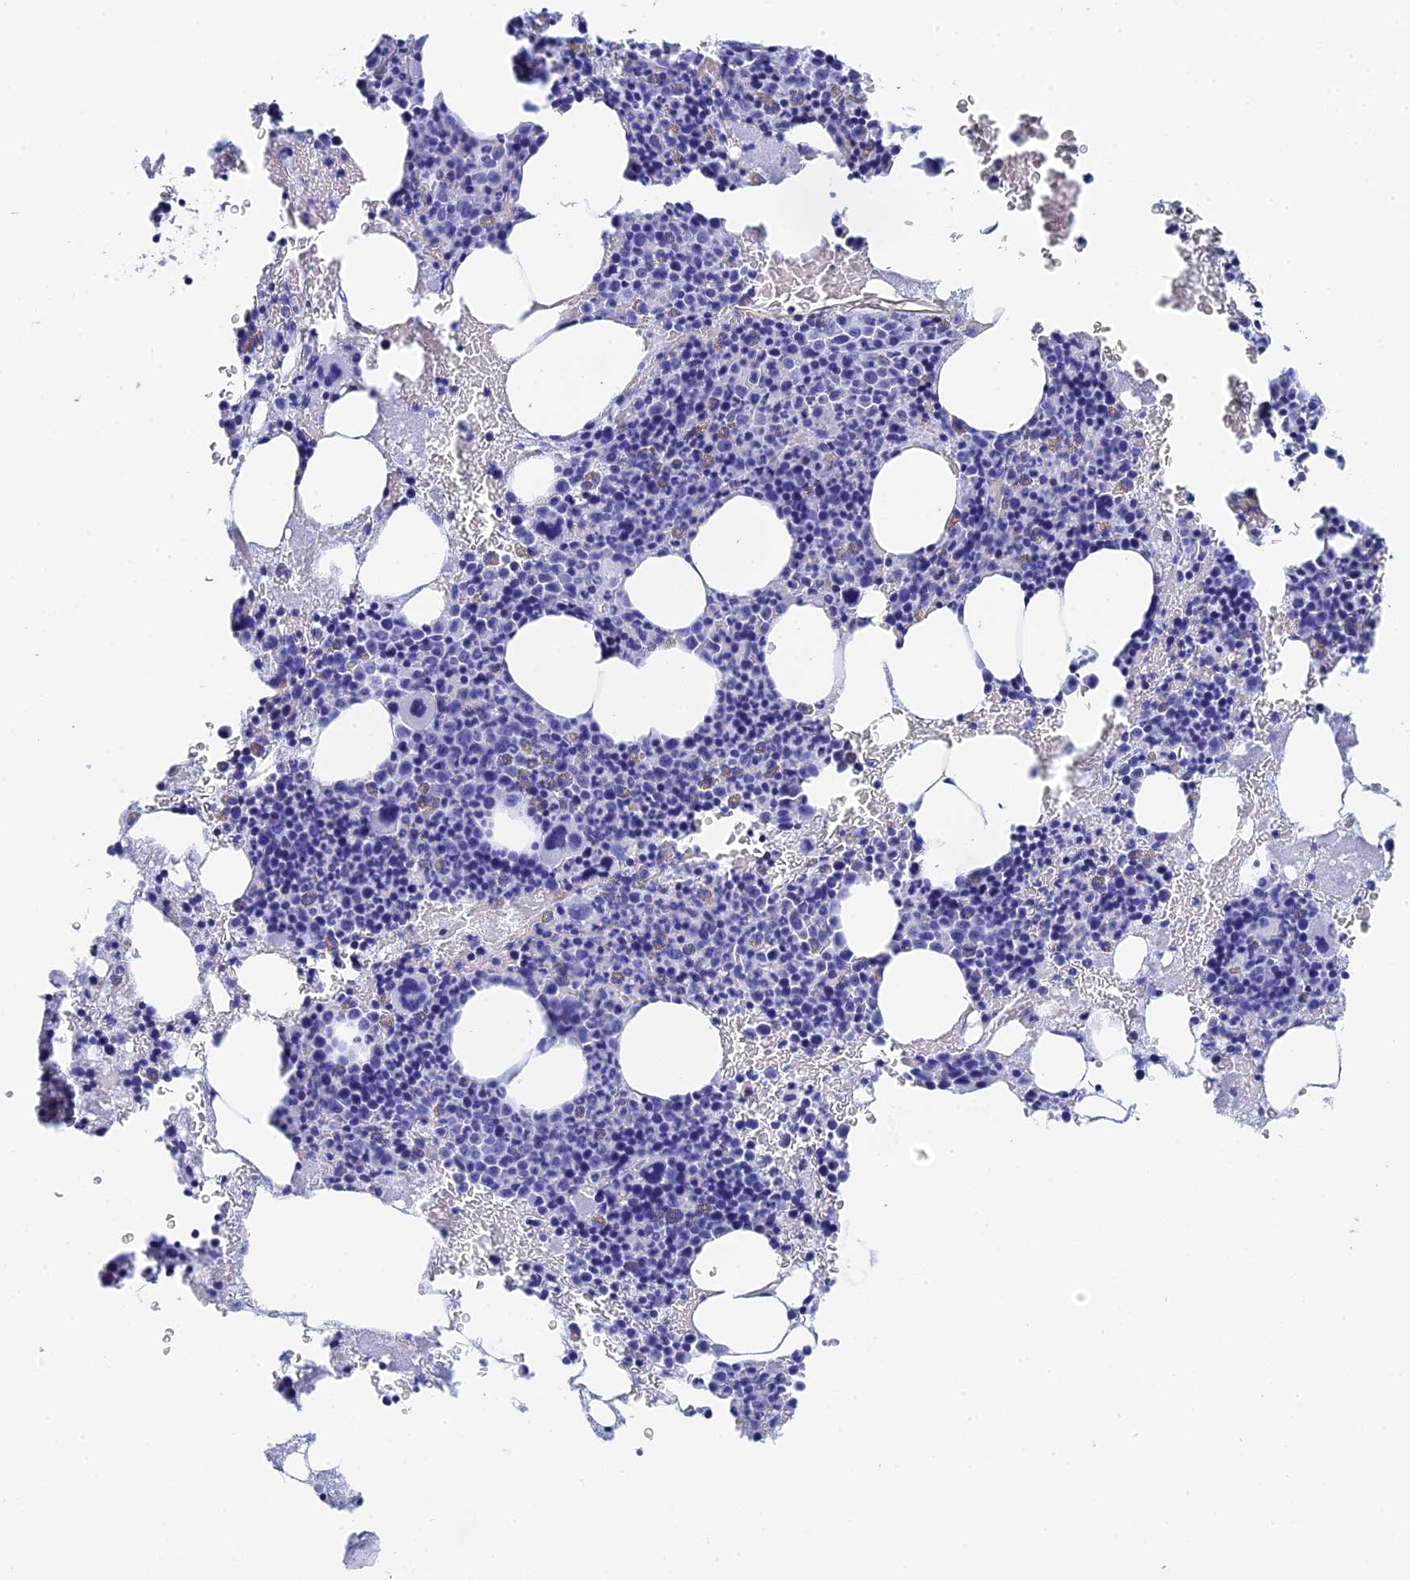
{"staining": {"intensity": "negative", "quantity": "none", "location": "none"}, "tissue": "bone marrow", "cell_type": "Hematopoietic cells", "image_type": "normal", "snomed": [{"axis": "morphology", "description": "Normal tissue, NOS"}, {"axis": "topography", "description": "Bone marrow"}], "caption": "Human bone marrow stained for a protein using immunohistochemistry (IHC) exhibits no positivity in hematopoietic cells.", "gene": "TEX101", "patient": {"sex": "female", "age": 41}}